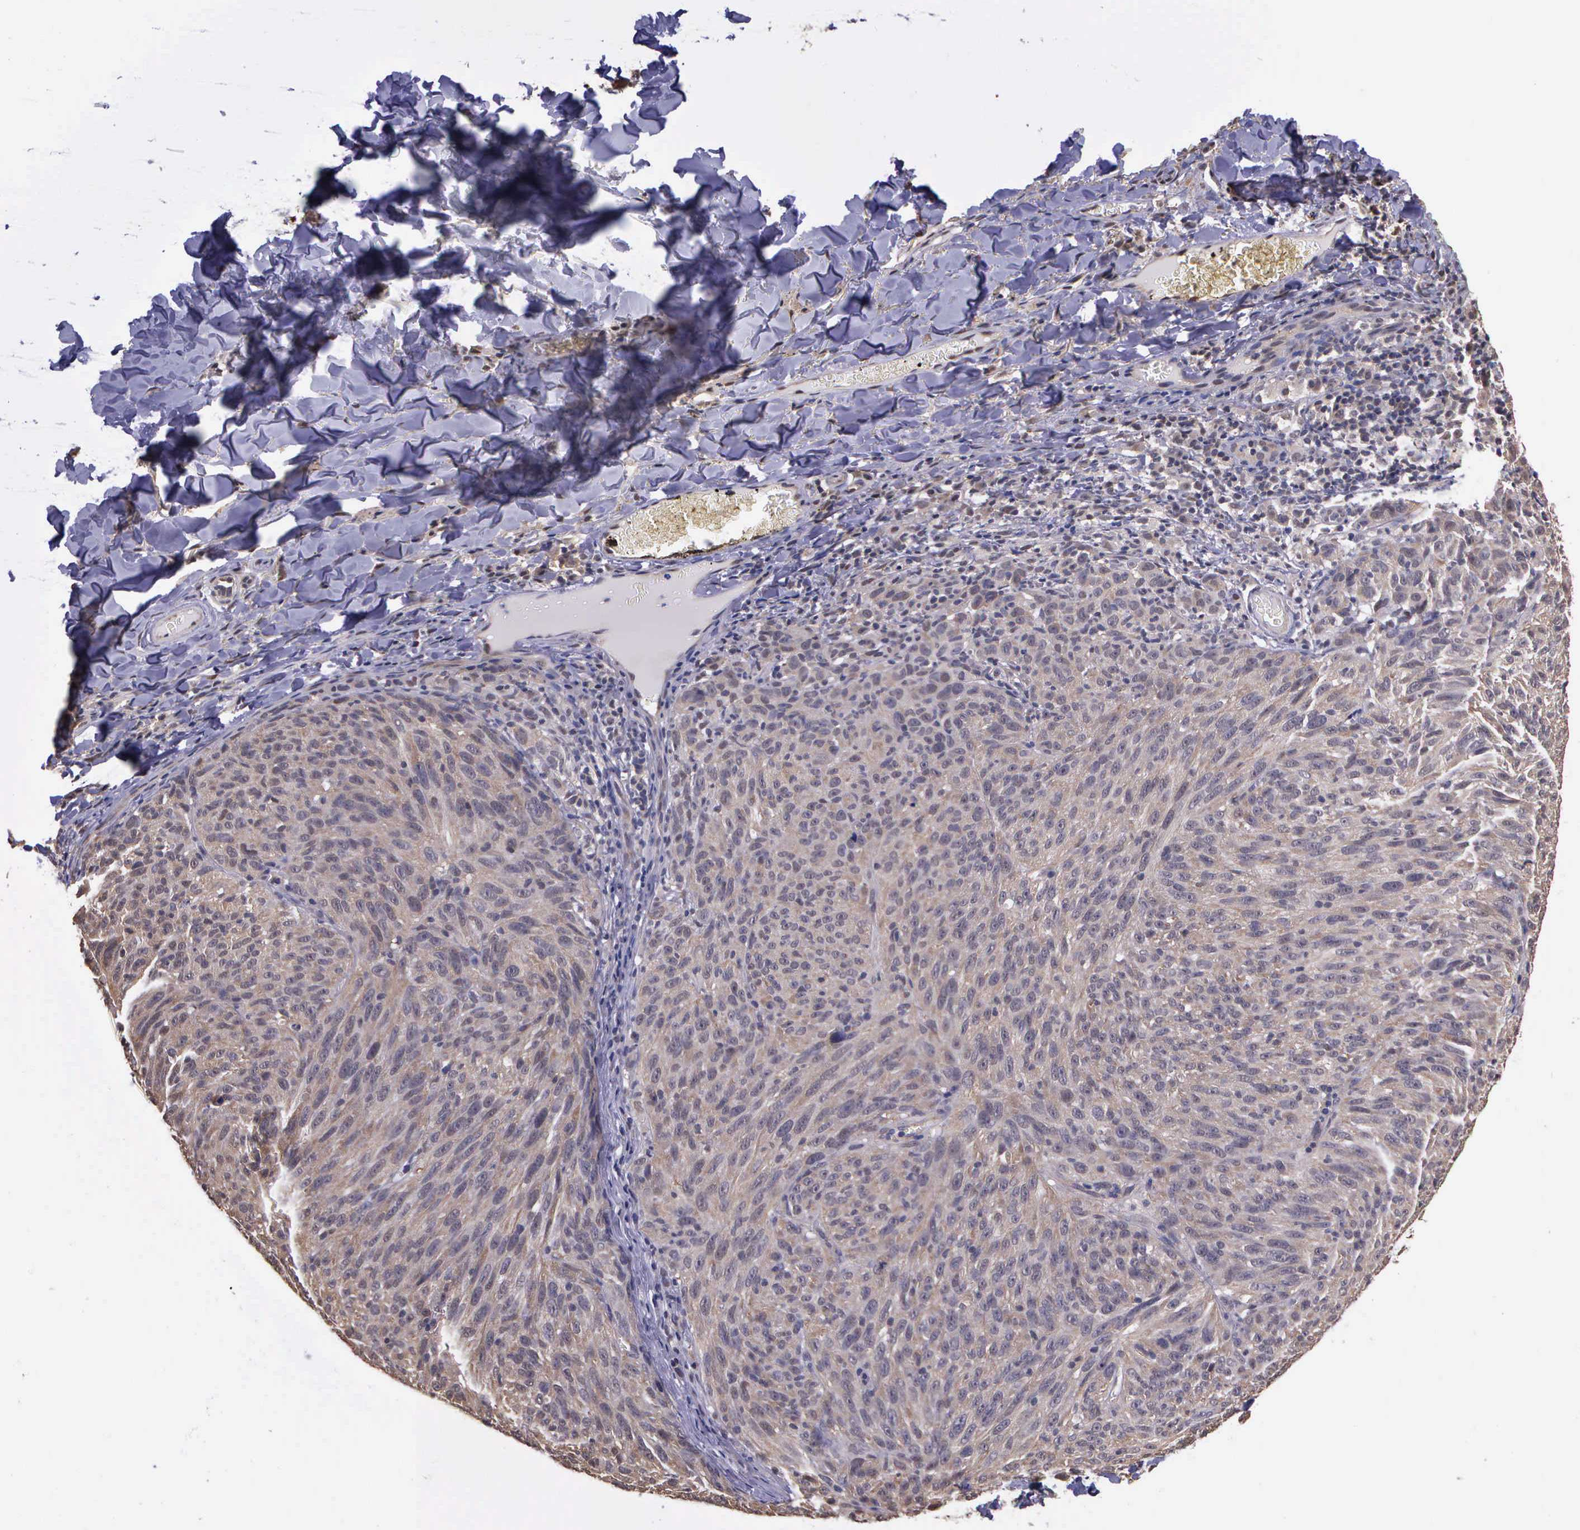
{"staining": {"intensity": "weak", "quantity": ">75%", "location": "cytoplasmic/membranous"}, "tissue": "melanoma", "cell_type": "Tumor cells", "image_type": "cancer", "snomed": [{"axis": "morphology", "description": "Malignant melanoma, NOS"}, {"axis": "topography", "description": "Skin"}], "caption": "IHC (DAB) staining of human malignant melanoma reveals weak cytoplasmic/membranous protein positivity in about >75% of tumor cells. (IHC, brightfield microscopy, high magnification).", "gene": "PSMC1", "patient": {"sex": "male", "age": 76}}